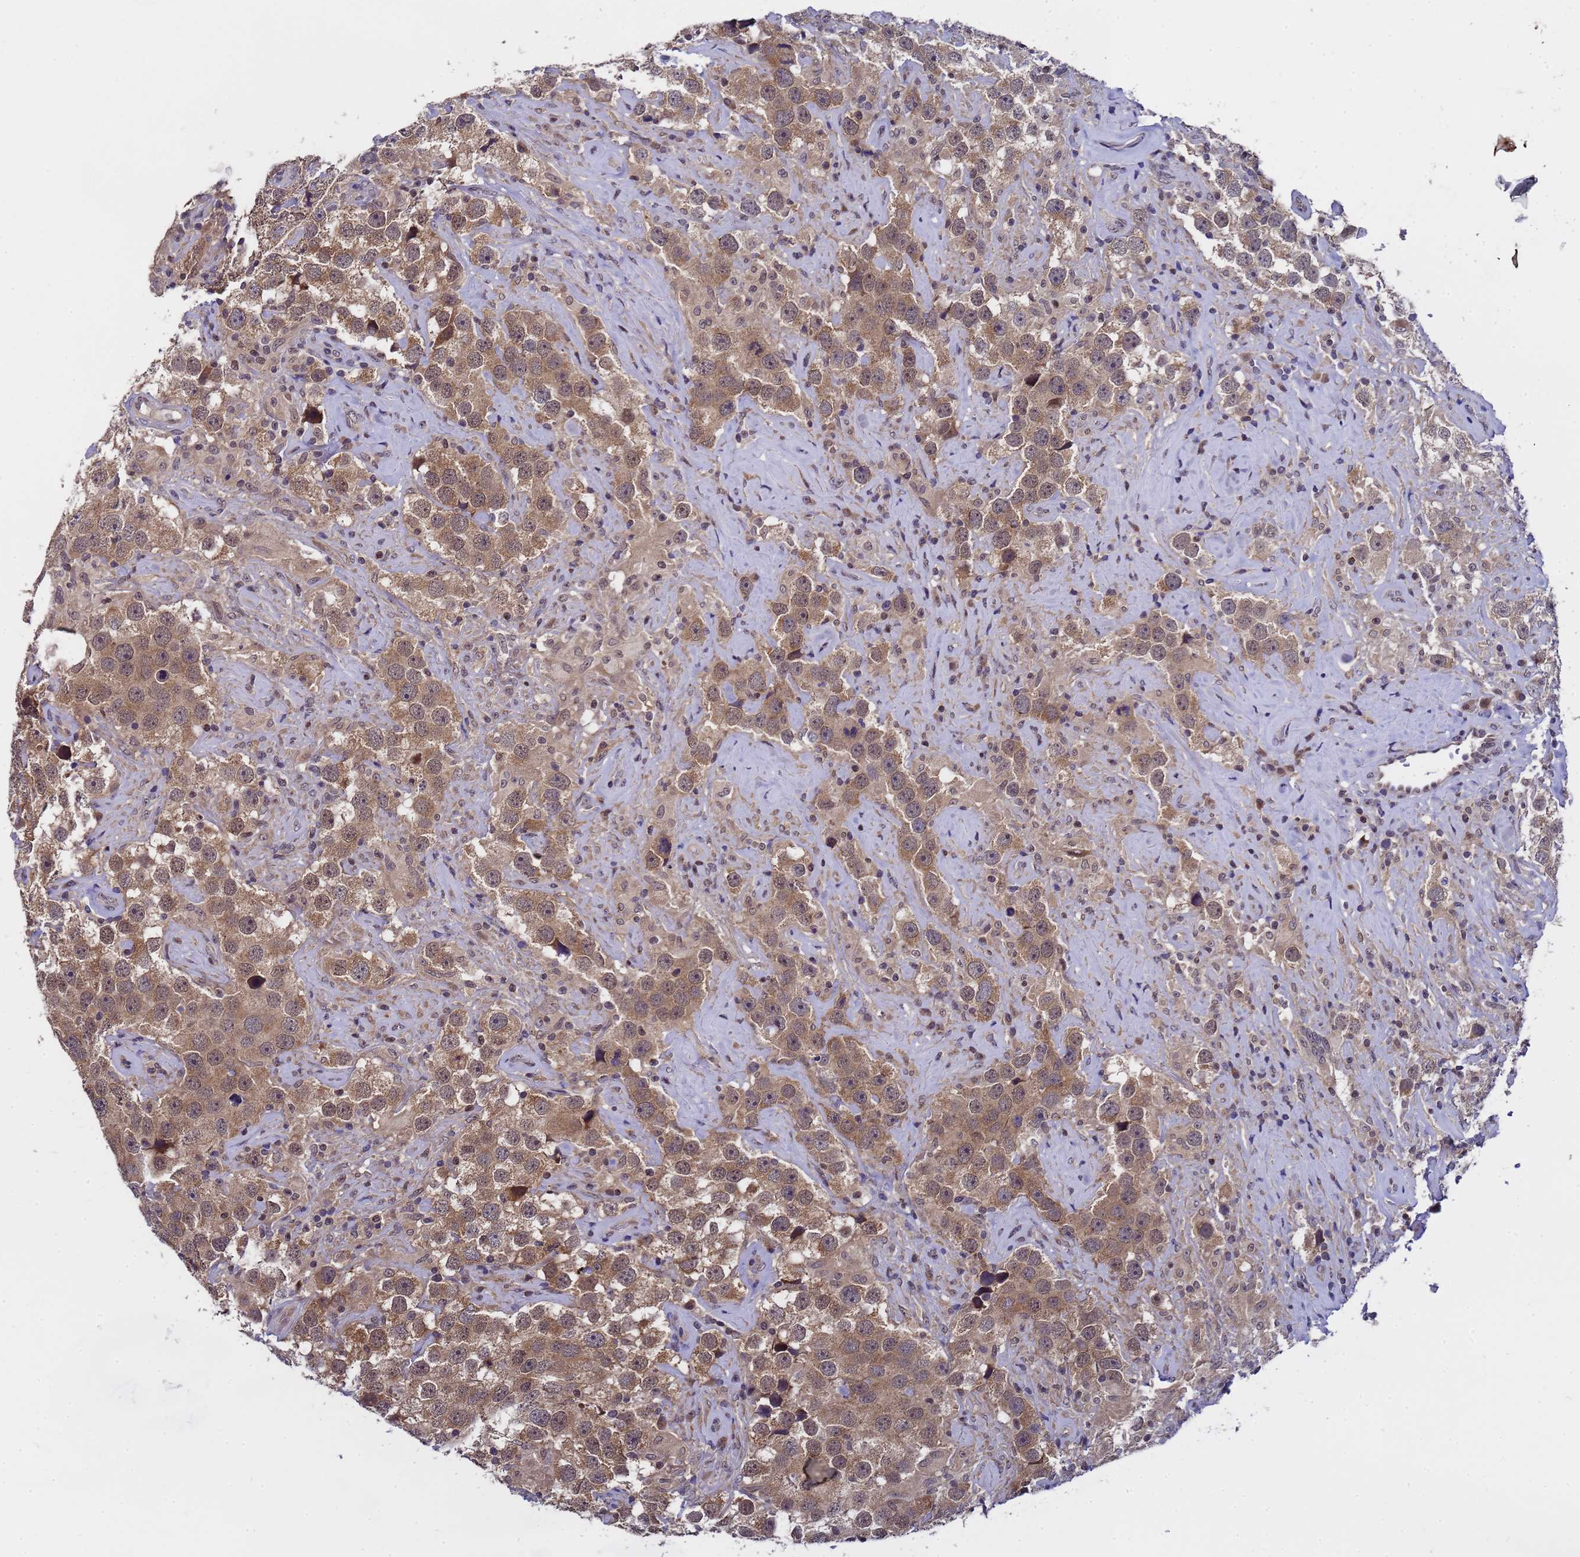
{"staining": {"intensity": "moderate", "quantity": ">75%", "location": "cytoplasmic/membranous,nuclear"}, "tissue": "testis cancer", "cell_type": "Tumor cells", "image_type": "cancer", "snomed": [{"axis": "morphology", "description": "Seminoma, NOS"}, {"axis": "topography", "description": "Testis"}], "caption": "High-power microscopy captured an immunohistochemistry (IHC) image of testis cancer, revealing moderate cytoplasmic/membranous and nuclear staining in about >75% of tumor cells.", "gene": "ANAPC13", "patient": {"sex": "male", "age": 49}}